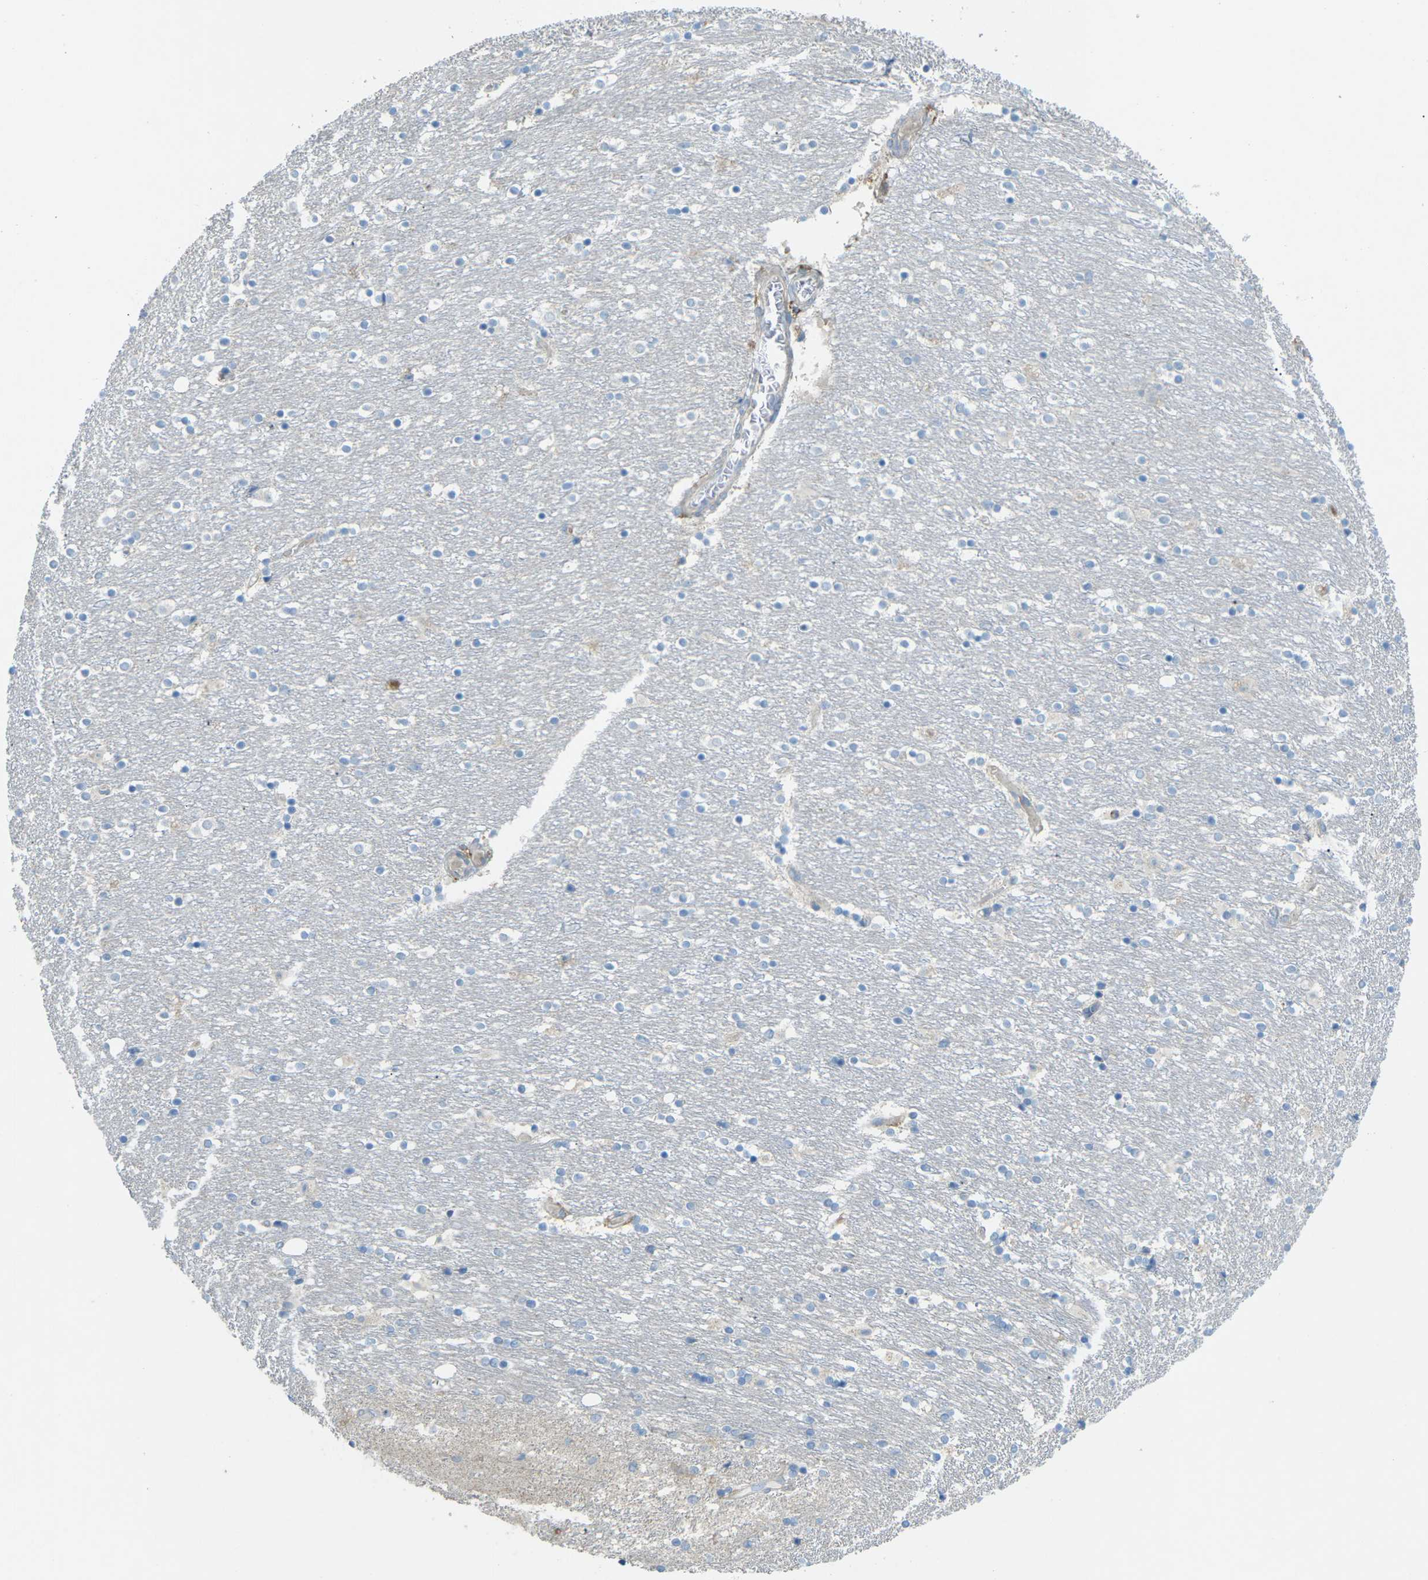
{"staining": {"intensity": "negative", "quantity": "none", "location": "none"}, "tissue": "caudate", "cell_type": "Glial cells", "image_type": "normal", "snomed": [{"axis": "morphology", "description": "Normal tissue, NOS"}, {"axis": "topography", "description": "Lateral ventricle wall"}], "caption": "Immunohistochemistry of normal caudate exhibits no positivity in glial cells. (Stains: DAB immunohistochemistry with hematoxylin counter stain, Microscopy: brightfield microscopy at high magnification).", "gene": "MYLK4", "patient": {"sex": "female", "age": 54}}